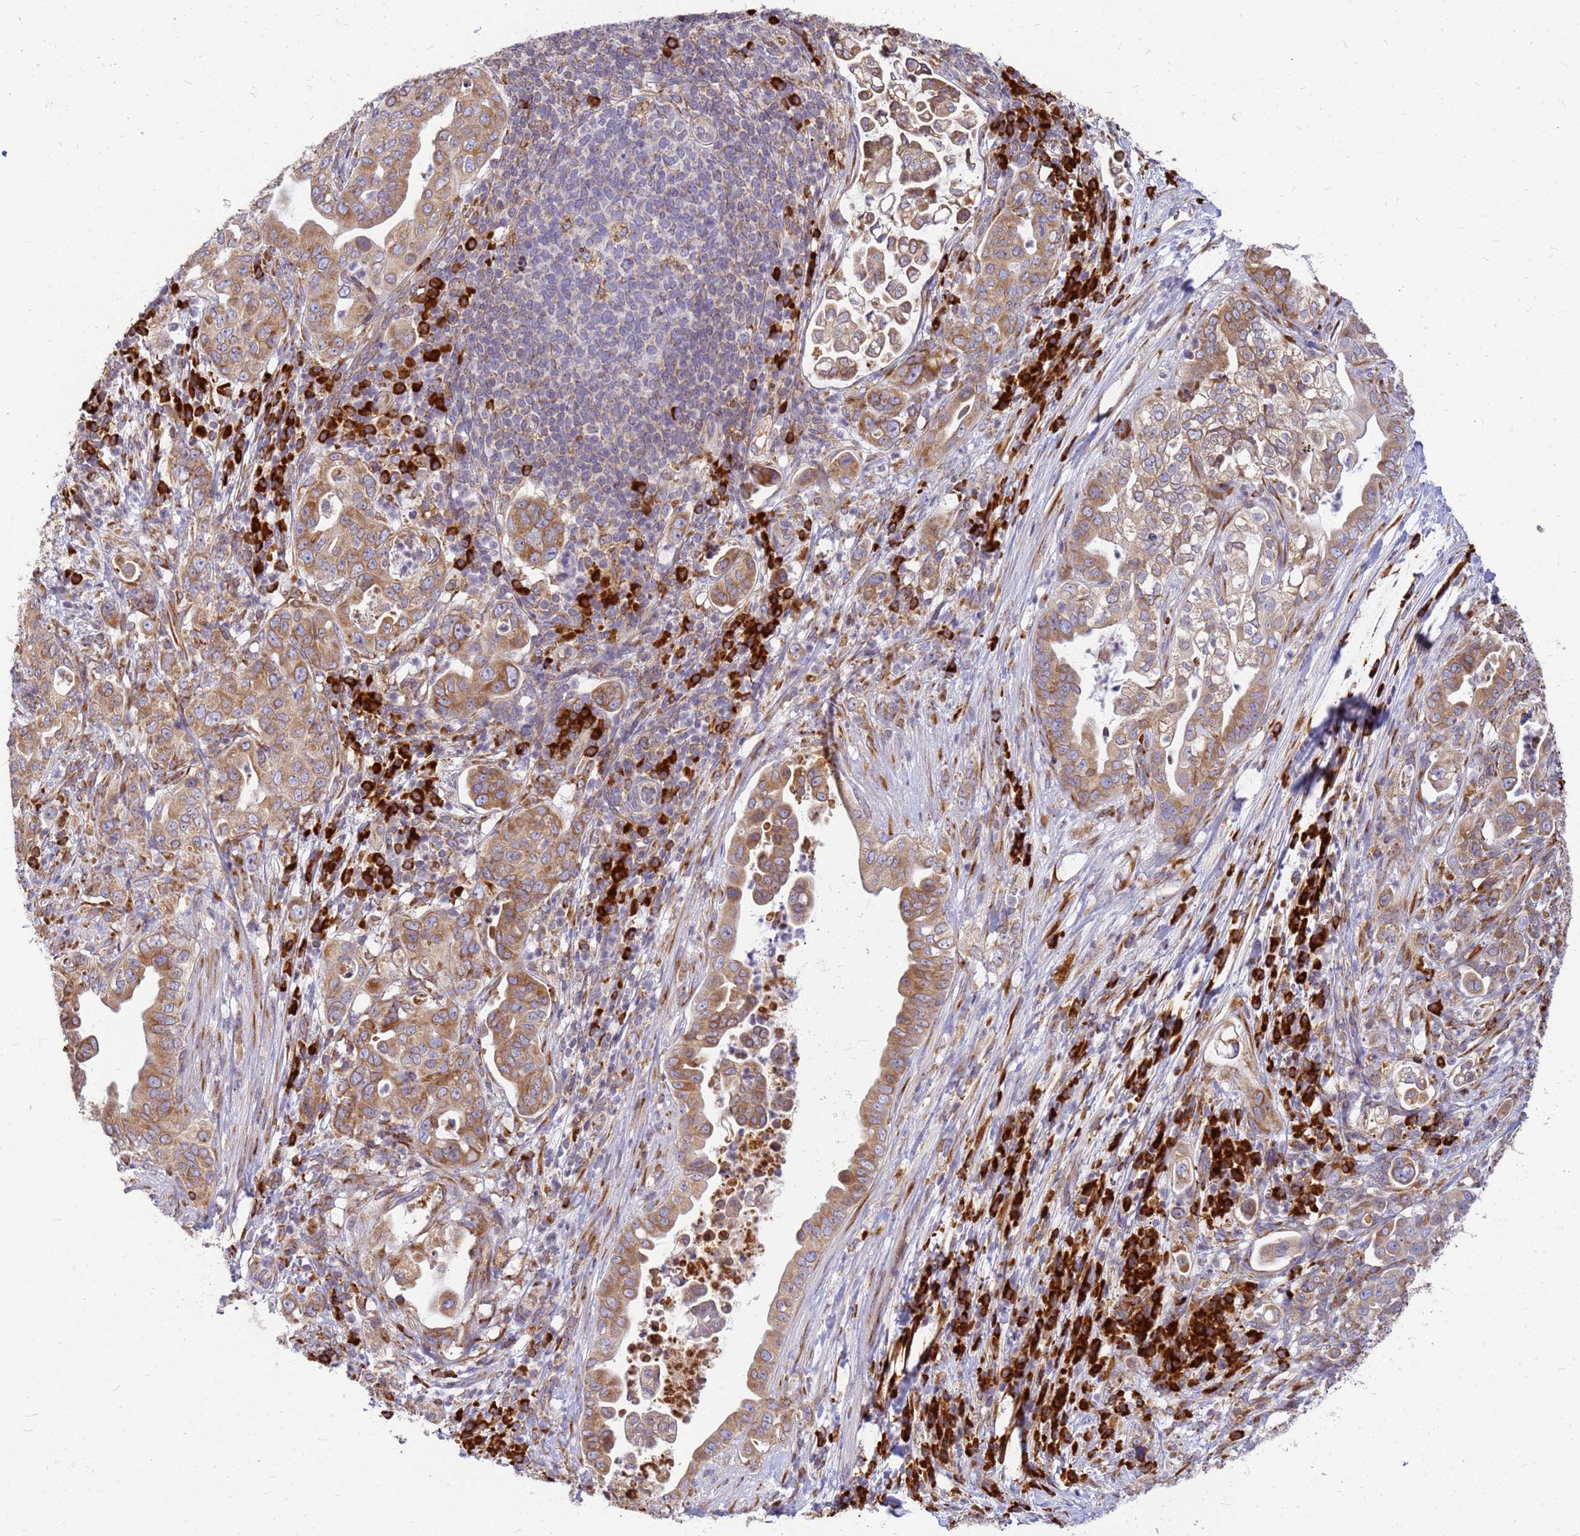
{"staining": {"intensity": "moderate", "quantity": ">75%", "location": "cytoplasmic/membranous"}, "tissue": "pancreatic cancer", "cell_type": "Tumor cells", "image_type": "cancer", "snomed": [{"axis": "morphology", "description": "Normal tissue, NOS"}, {"axis": "morphology", "description": "Adenocarcinoma, NOS"}, {"axis": "topography", "description": "Lymph node"}, {"axis": "topography", "description": "Pancreas"}], "caption": "The photomicrograph demonstrates a brown stain indicating the presence of a protein in the cytoplasmic/membranous of tumor cells in adenocarcinoma (pancreatic).", "gene": "SSR4", "patient": {"sex": "female", "age": 67}}